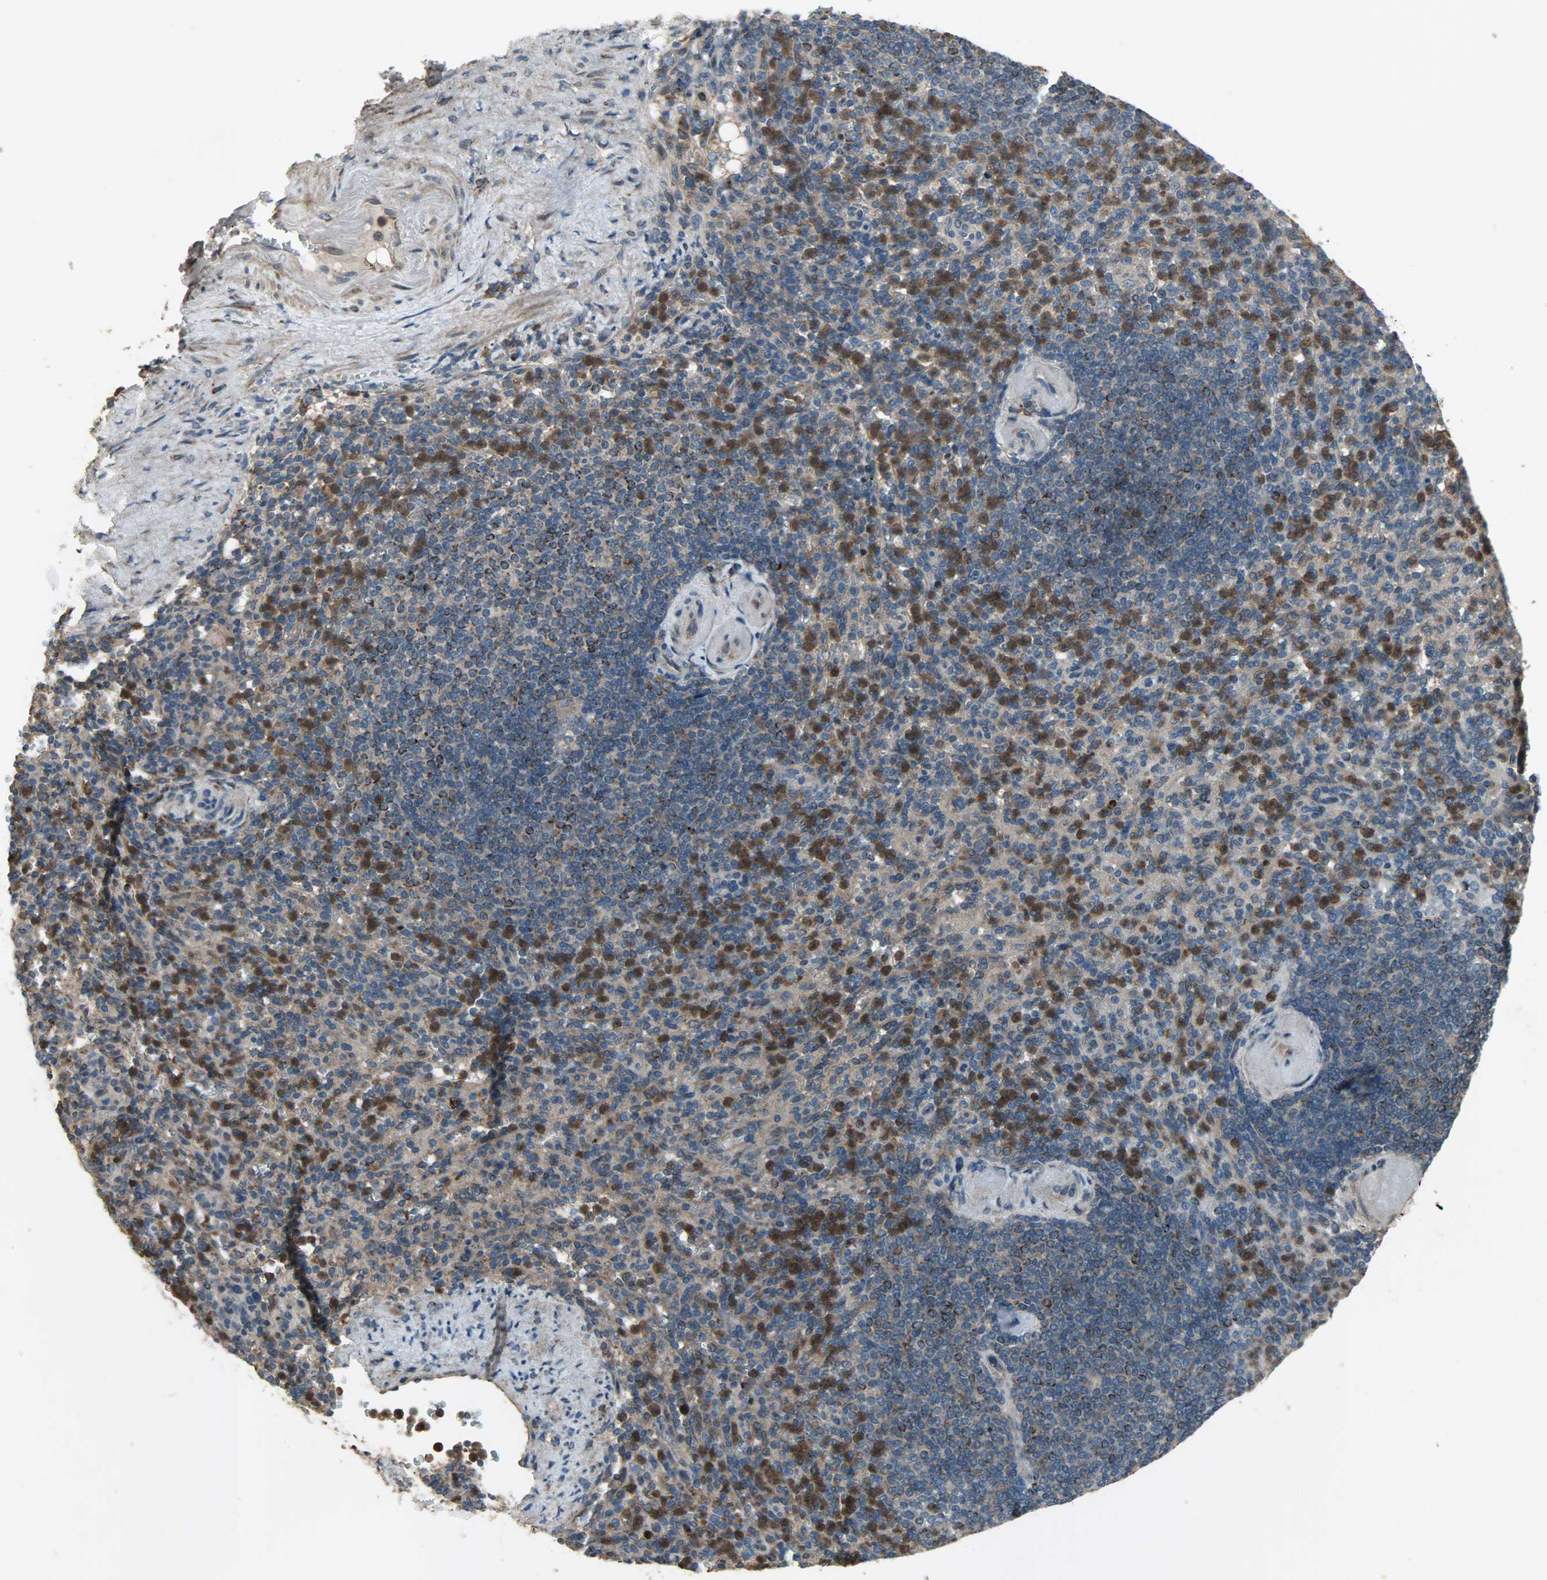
{"staining": {"intensity": "moderate", "quantity": ">75%", "location": "cytoplasmic/membranous"}, "tissue": "spleen", "cell_type": "Cells in red pulp", "image_type": "normal", "snomed": [{"axis": "morphology", "description": "Normal tissue, NOS"}, {"axis": "topography", "description": "Spleen"}], "caption": "About >75% of cells in red pulp in unremarkable human spleen reveal moderate cytoplasmic/membranous protein staining as visualized by brown immunohistochemical staining.", "gene": "AMT", "patient": {"sex": "female", "age": 74}}